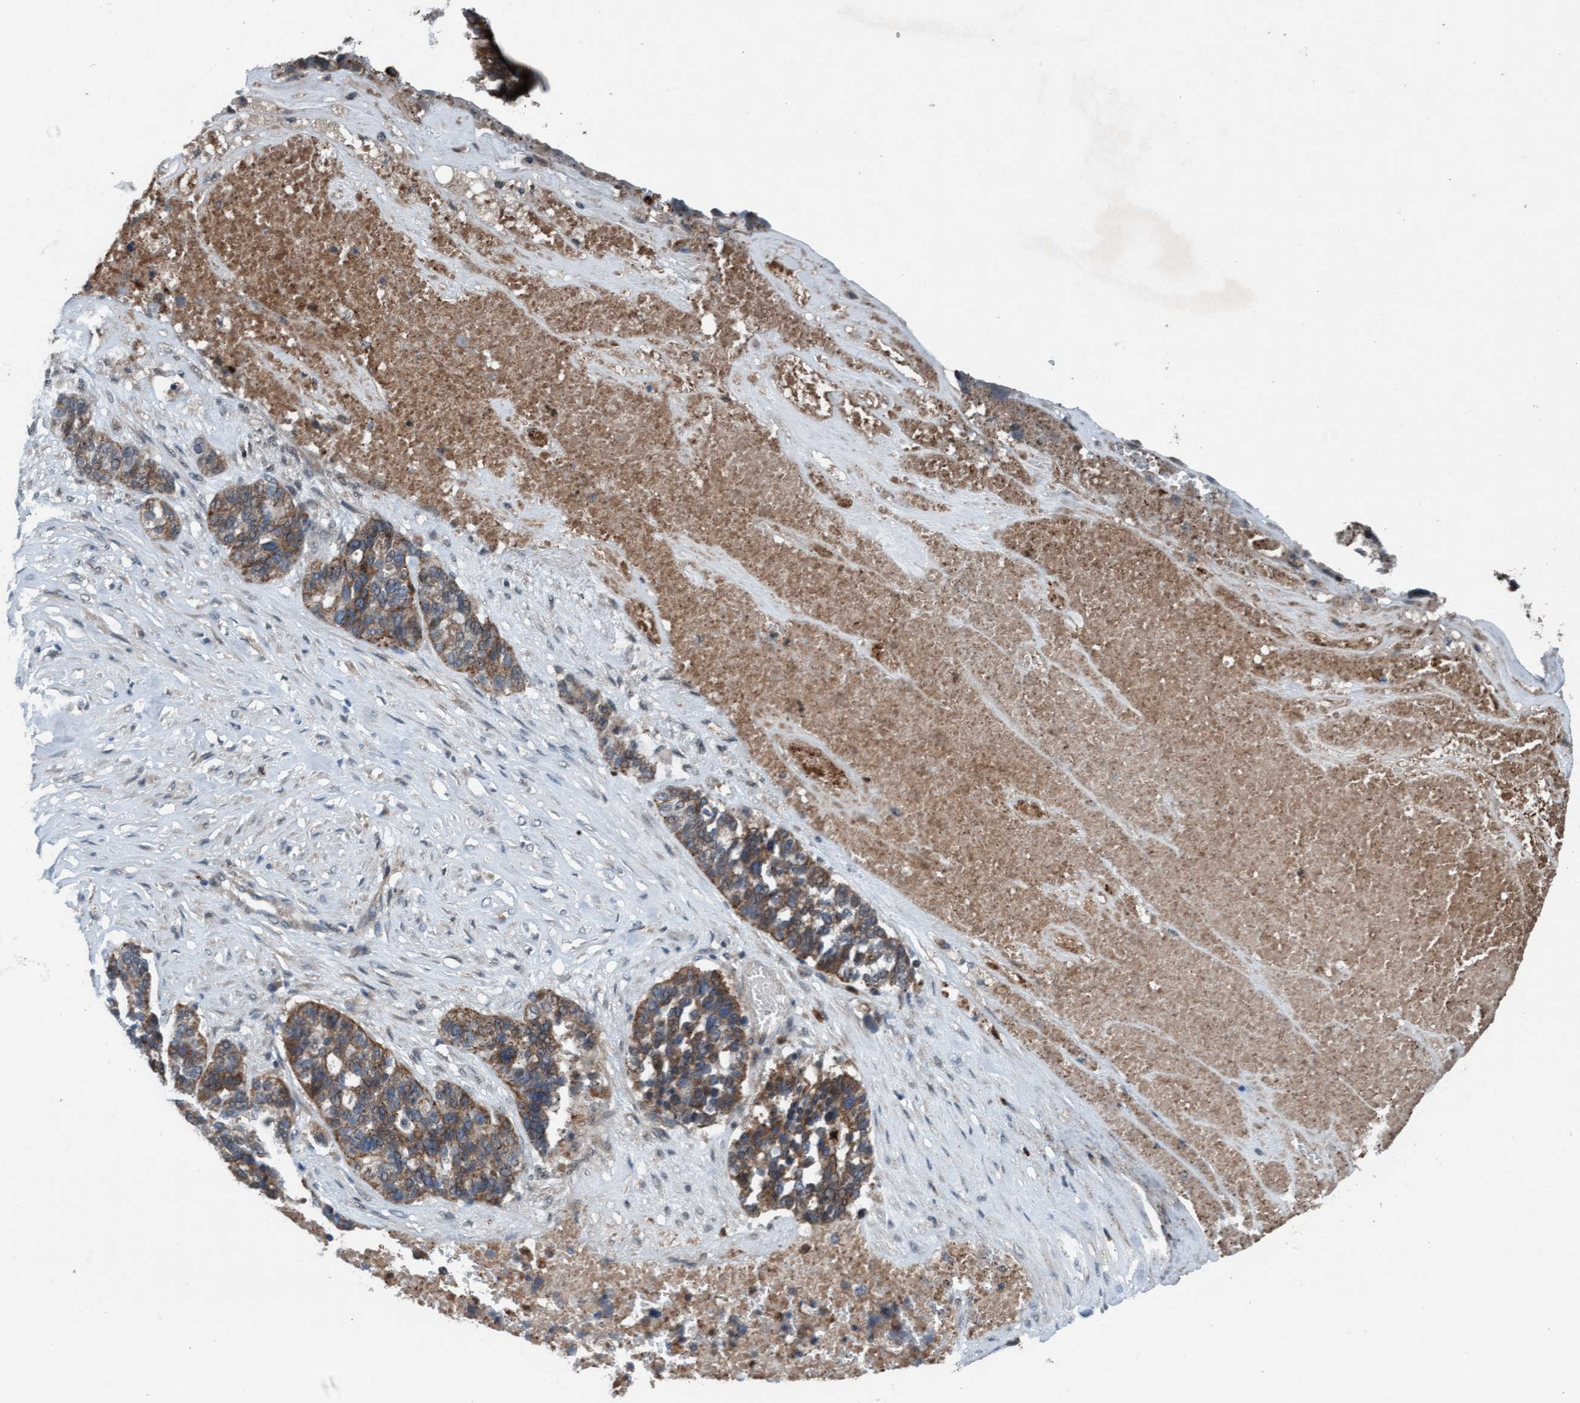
{"staining": {"intensity": "moderate", "quantity": ">75%", "location": "cytoplasmic/membranous"}, "tissue": "ovarian cancer", "cell_type": "Tumor cells", "image_type": "cancer", "snomed": [{"axis": "morphology", "description": "Cystadenocarcinoma, serous, NOS"}, {"axis": "topography", "description": "Ovary"}], "caption": "About >75% of tumor cells in ovarian cancer (serous cystadenocarcinoma) exhibit moderate cytoplasmic/membranous protein positivity as visualized by brown immunohistochemical staining.", "gene": "PLXNB2", "patient": {"sex": "female", "age": 59}}